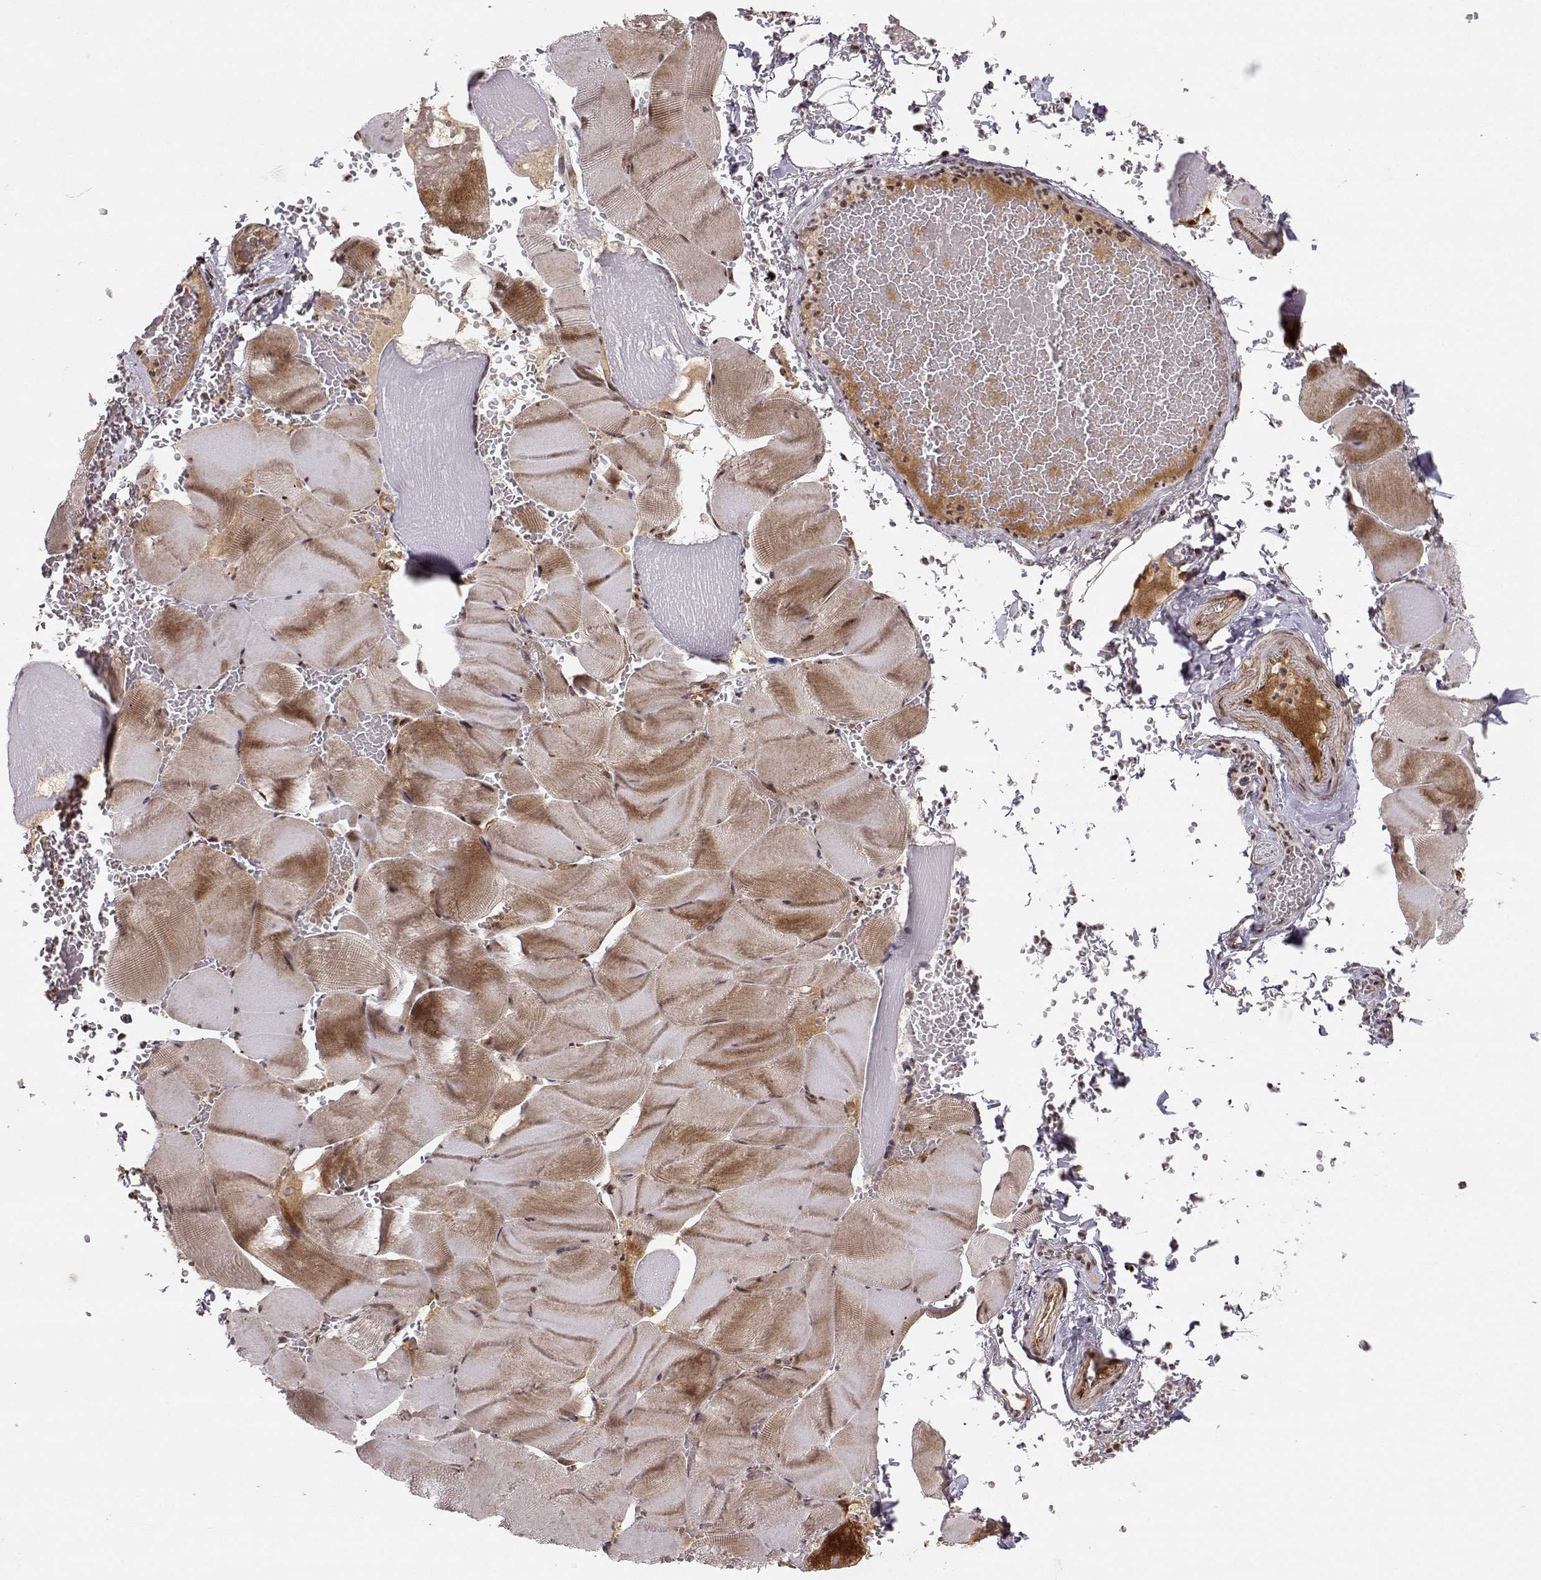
{"staining": {"intensity": "moderate", "quantity": "25%-75%", "location": "cytoplasmic/membranous,nuclear"}, "tissue": "skeletal muscle", "cell_type": "Myocytes", "image_type": "normal", "snomed": [{"axis": "morphology", "description": "Normal tissue, NOS"}, {"axis": "topography", "description": "Skeletal muscle"}], "caption": "Skeletal muscle stained with immunohistochemistry reveals moderate cytoplasmic/membranous,nuclear expression in about 25%-75% of myocytes. (DAB (3,3'-diaminobenzidine) IHC with brightfield microscopy, high magnification).", "gene": "CIR1", "patient": {"sex": "male", "age": 56}}